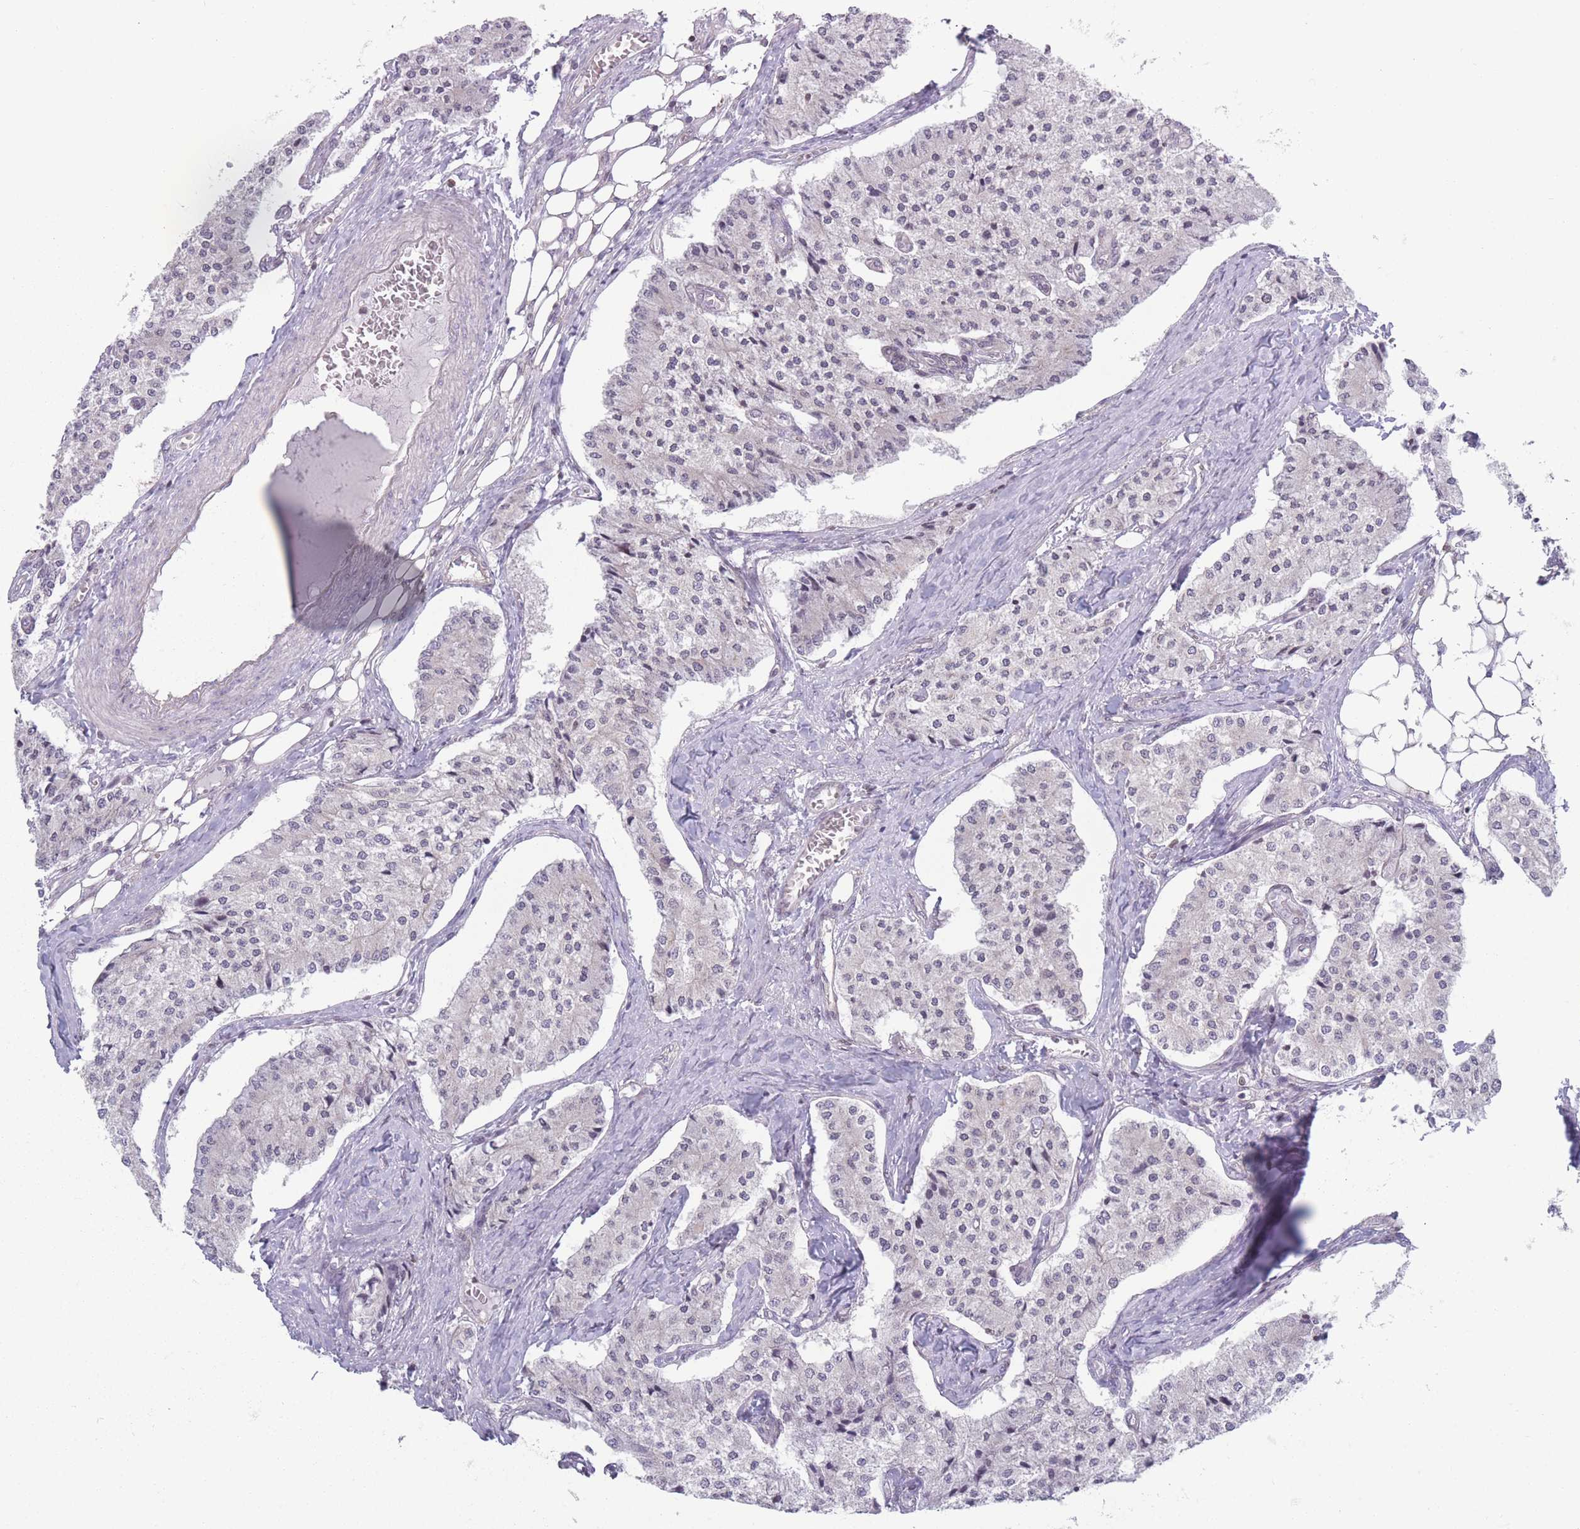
{"staining": {"intensity": "negative", "quantity": "none", "location": "none"}, "tissue": "carcinoid", "cell_type": "Tumor cells", "image_type": "cancer", "snomed": [{"axis": "morphology", "description": "Carcinoid, malignant, NOS"}, {"axis": "topography", "description": "Colon"}], "caption": "Immunohistochemical staining of human carcinoid (malignant) exhibits no significant expression in tumor cells.", "gene": "VRK2", "patient": {"sex": "female", "age": 52}}